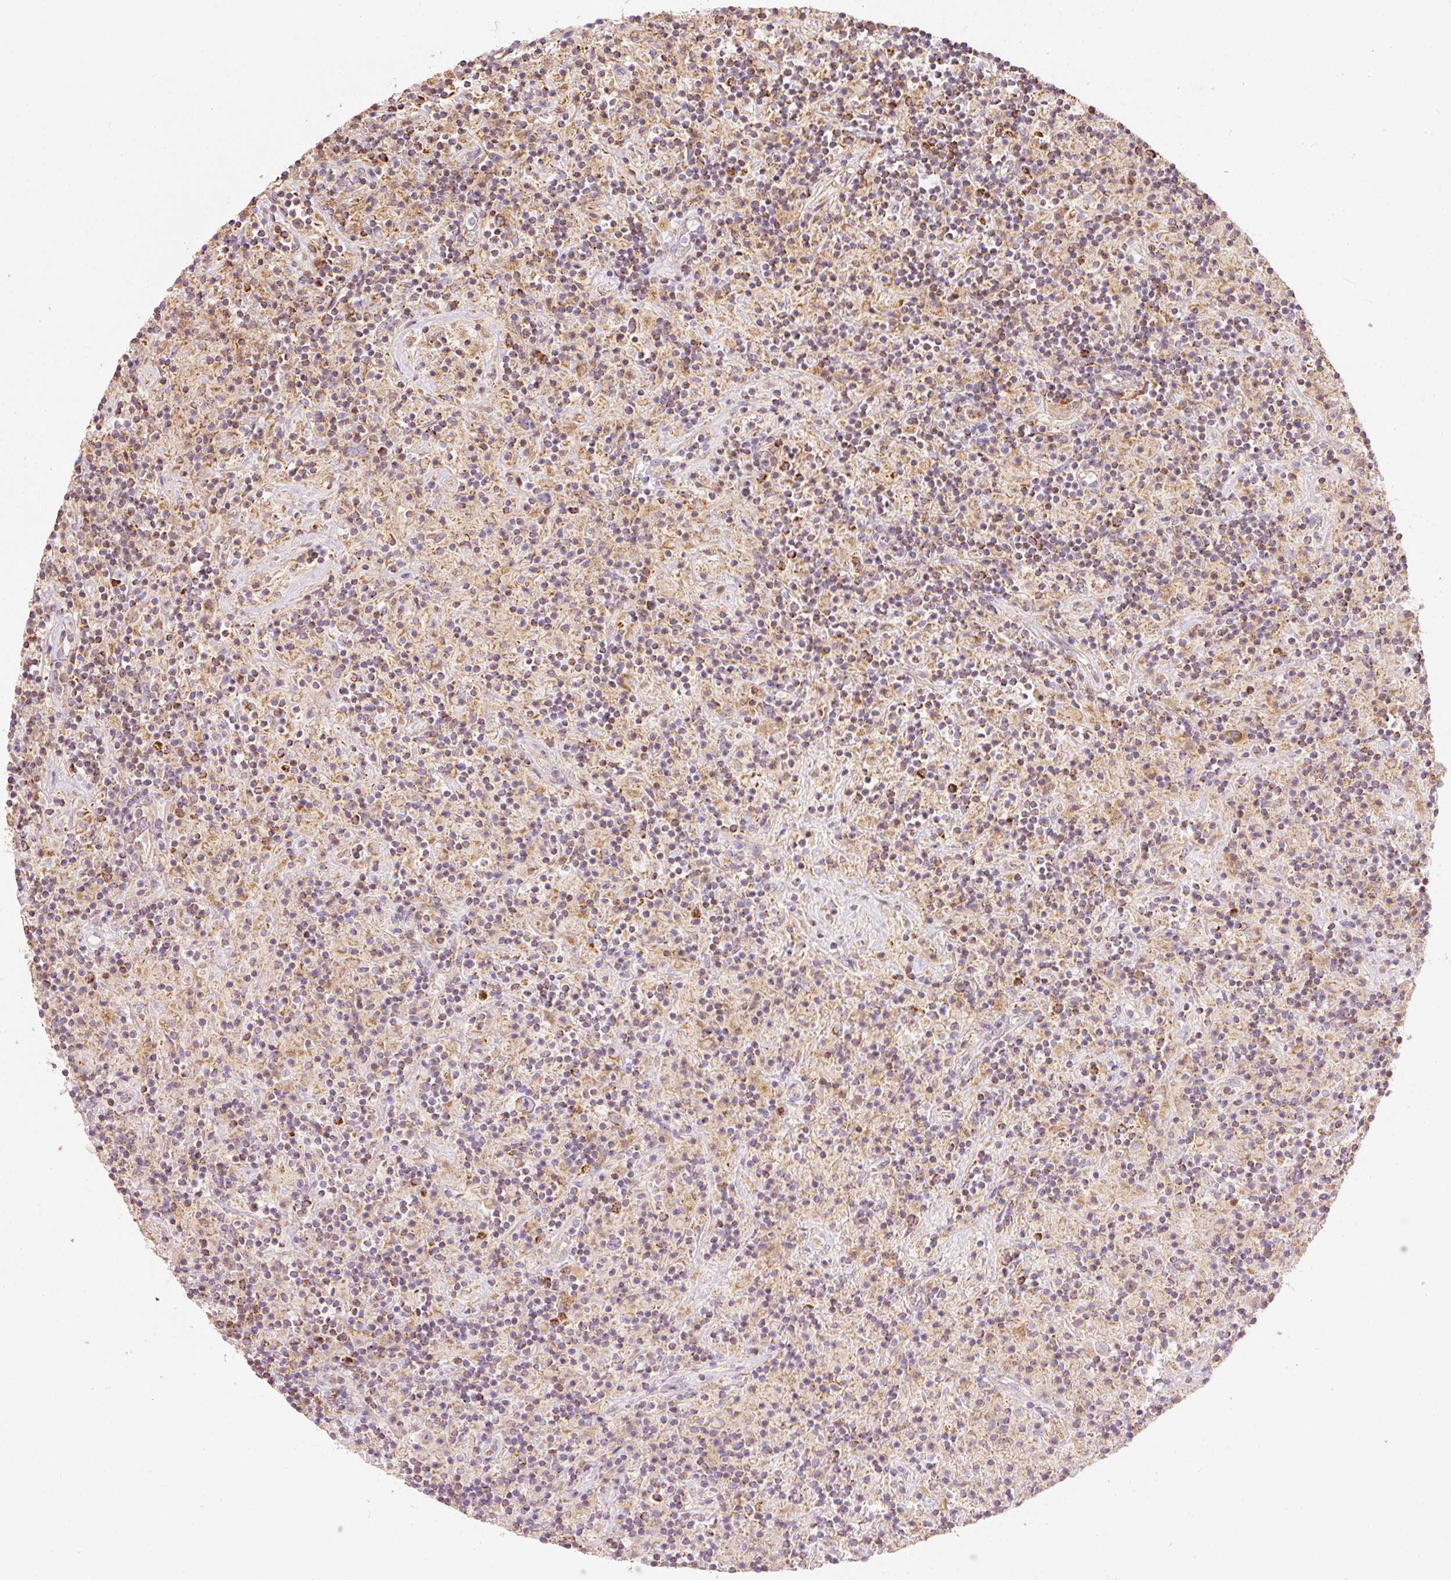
{"staining": {"intensity": "moderate", "quantity": ">75%", "location": "cytoplasmic/membranous"}, "tissue": "lymphoma", "cell_type": "Tumor cells", "image_type": "cancer", "snomed": [{"axis": "morphology", "description": "Hodgkin's disease, NOS"}, {"axis": "topography", "description": "Lymph node"}], "caption": "Human lymphoma stained with a brown dye reveals moderate cytoplasmic/membranous positive expression in about >75% of tumor cells.", "gene": "PSENEN", "patient": {"sex": "male", "age": 70}}